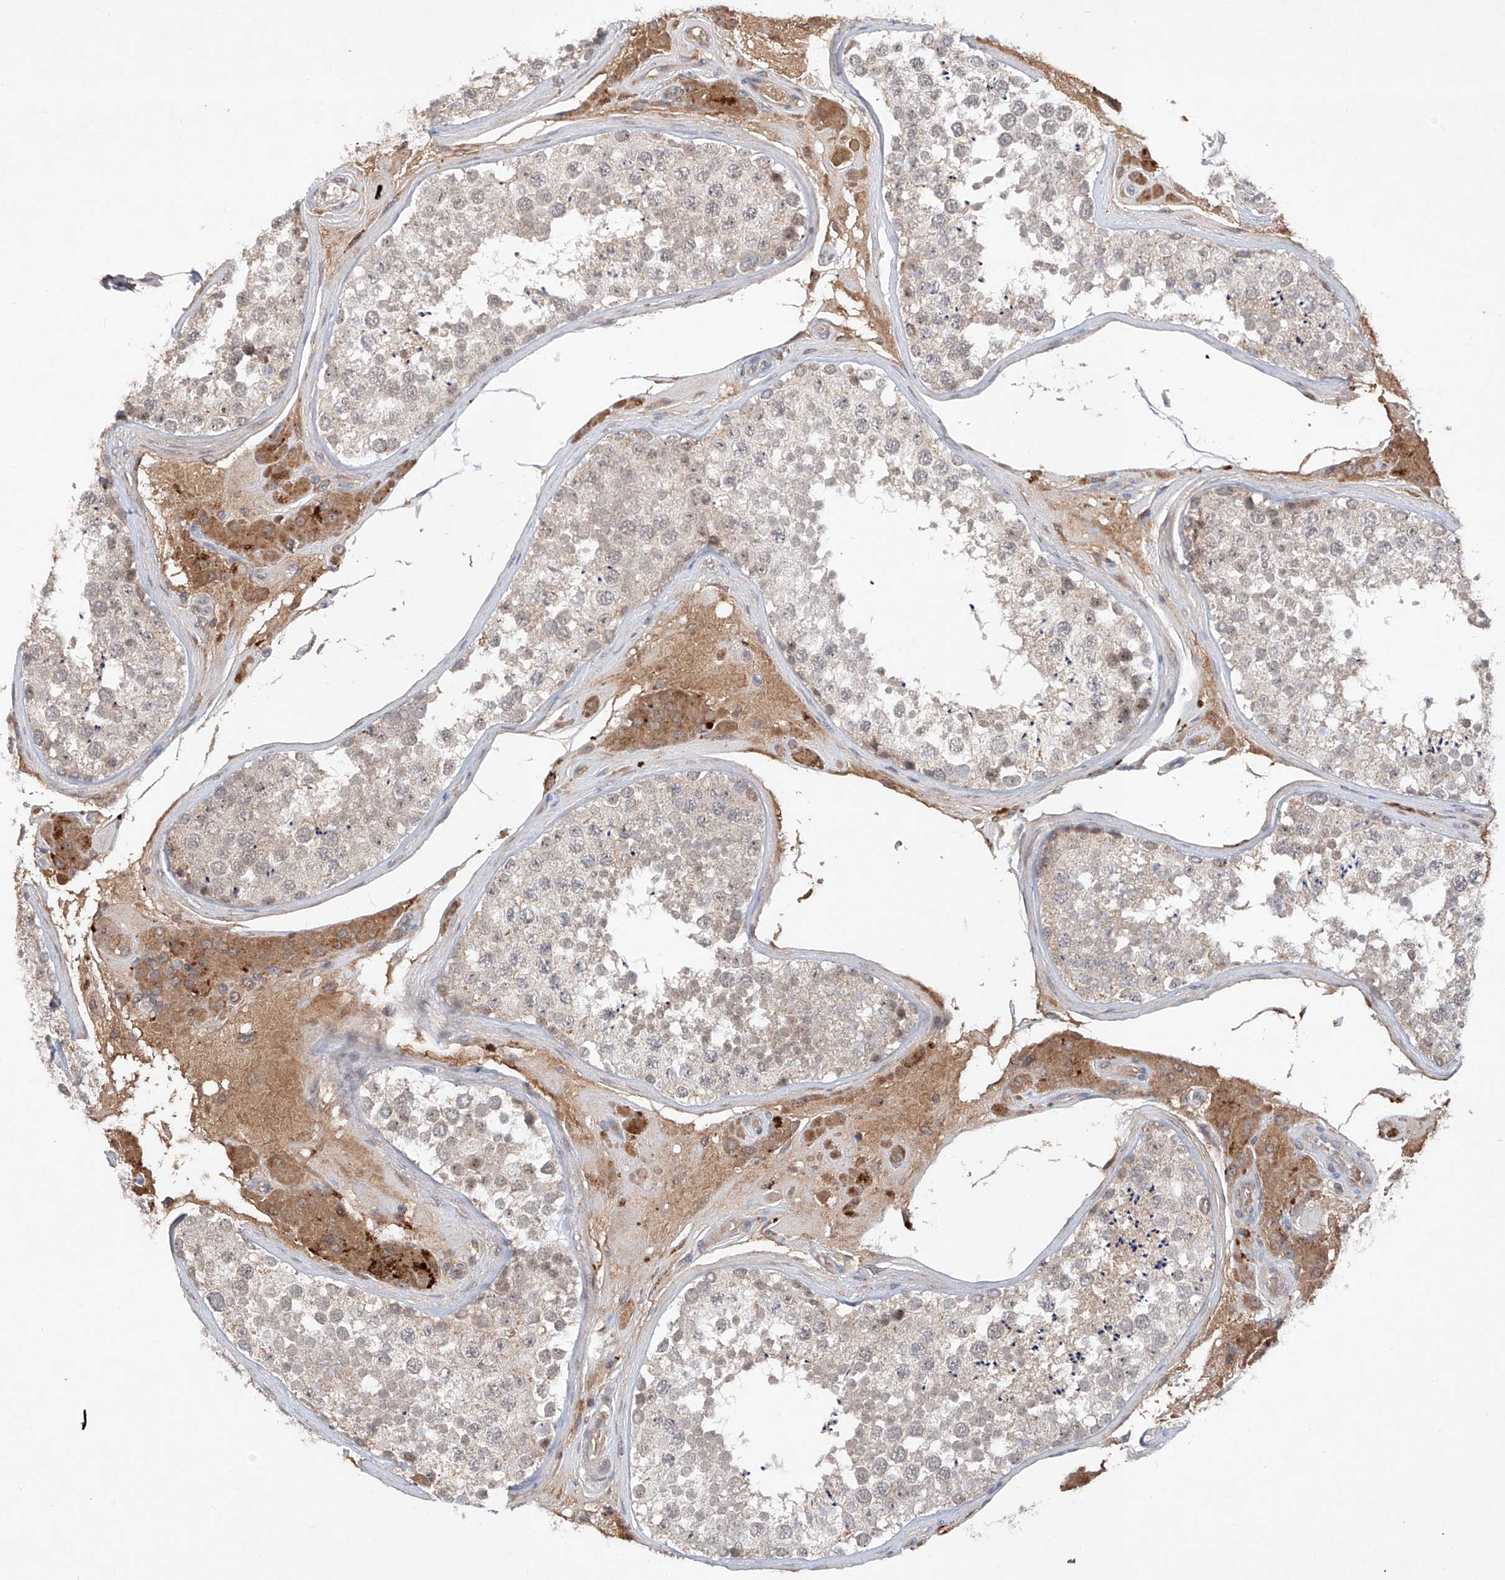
{"staining": {"intensity": "weak", "quantity": "25%-75%", "location": "cytoplasmic/membranous"}, "tissue": "testis", "cell_type": "Cells in seminiferous ducts", "image_type": "normal", "snomed": [{"axis": "morphology", "description": "Normal tissue, NOS"}, {"axis": "topography", "description": "Testis"}], "caption": "Immunohistochemical staining of unremarkable human testis reveals weak cytoplasmic/membranous protein positivity in approximately 25%-75% of cells in seminiferous ducts. Nuclei are stained in blue.", "gene": "FAM135A", "patient": {"sex": "male", "age": 46}}